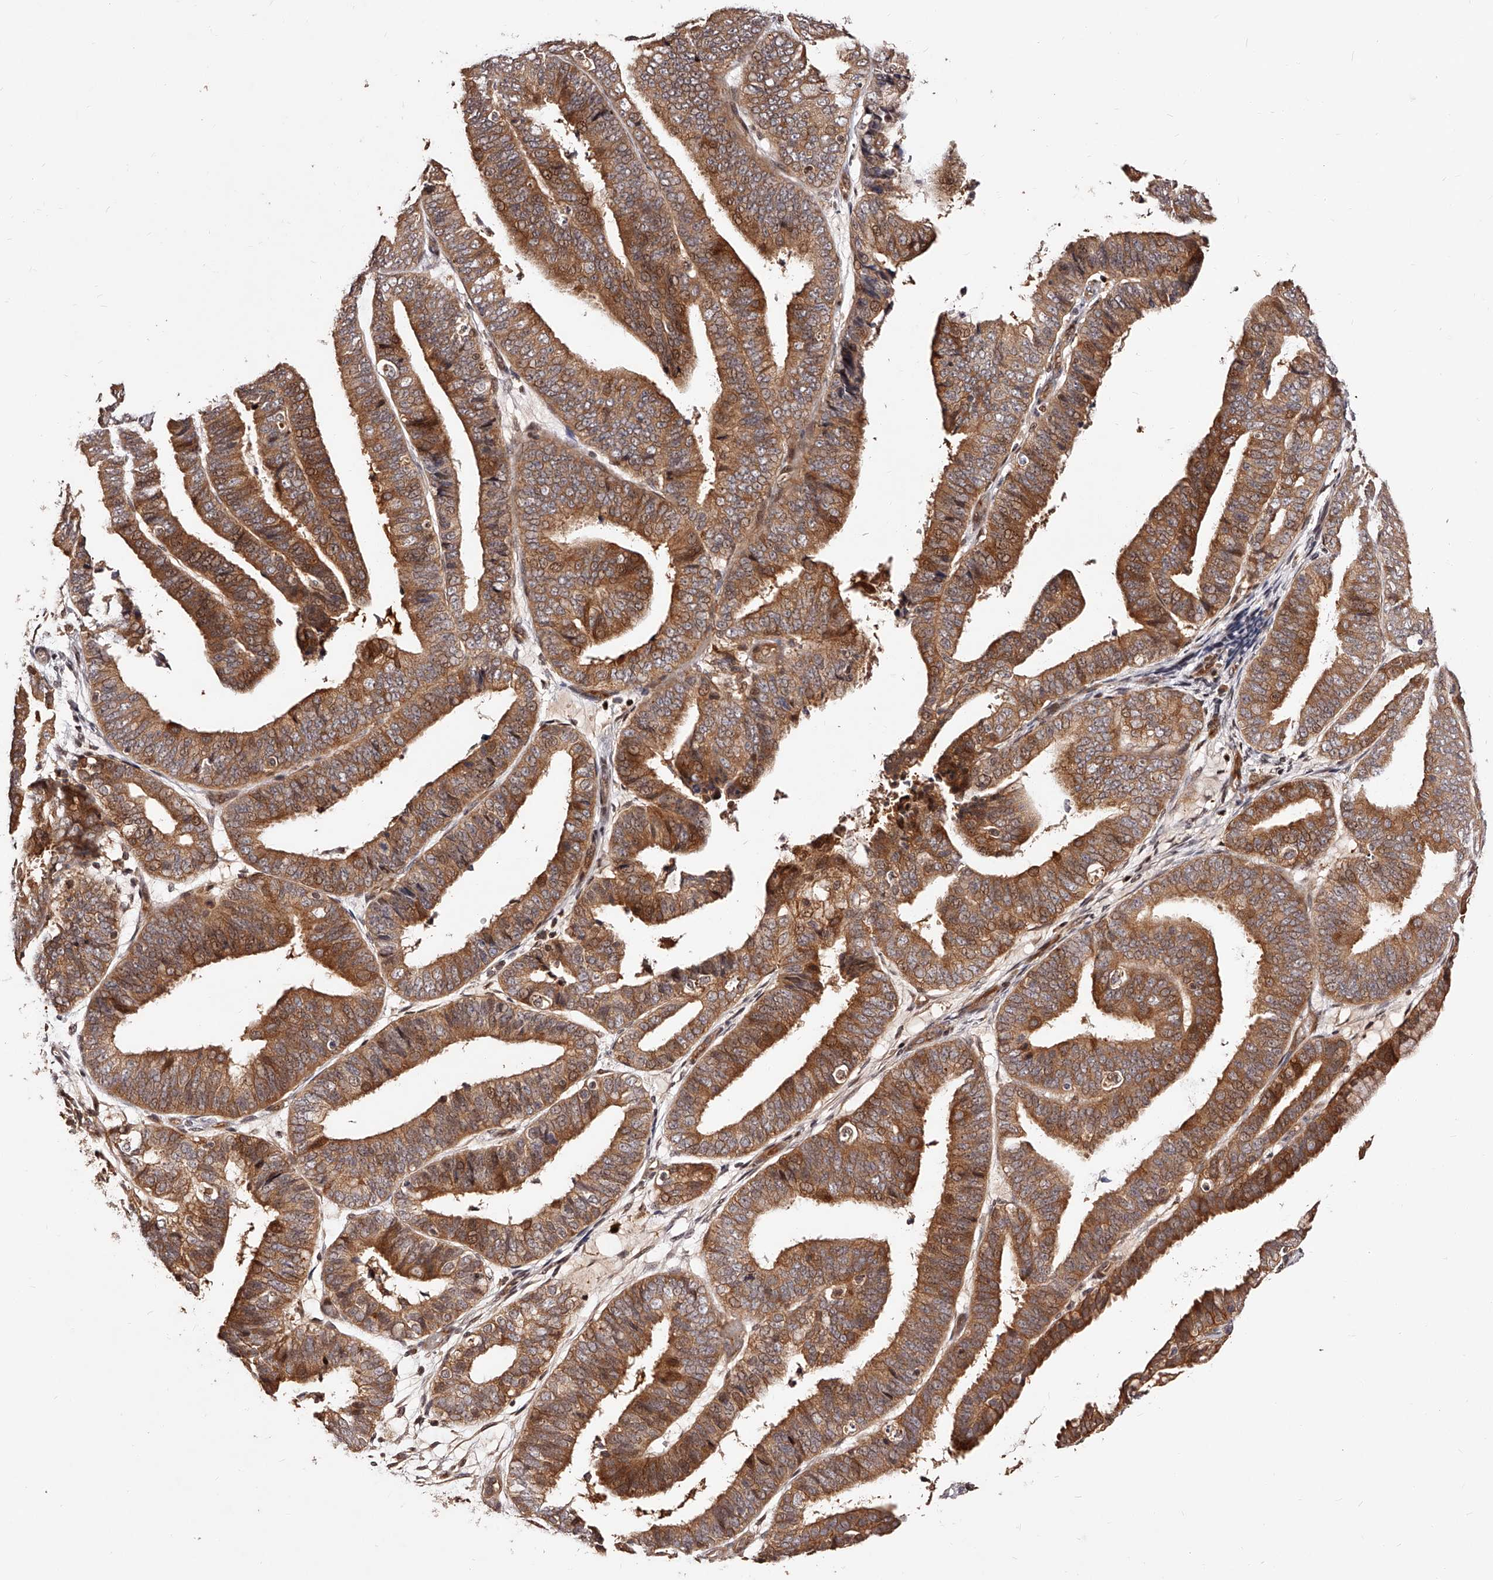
{"staining": {"intensity": "moderate", "quantity": ">75%", "location": "cytoplasmic/membranous,nuclear"}, "tissue": "endometrial cancer", "cell_type": "Tumor cells", "image_type": "cancer", "snomed": [{"axis": "morphology", "description": "Adenocarcinoma, NOS"}, {"axis": "topography", "description": "Endometrium"}], "caption": "This image displays immunohistochemistry (IHC) staining of endometrial cancer, with medium moderate cytoplasmic/membranous and nuclear positivity in about >75% of tumor cells.", "gene": "CUL7", "patient": {"sex": "female", "age": 63}}